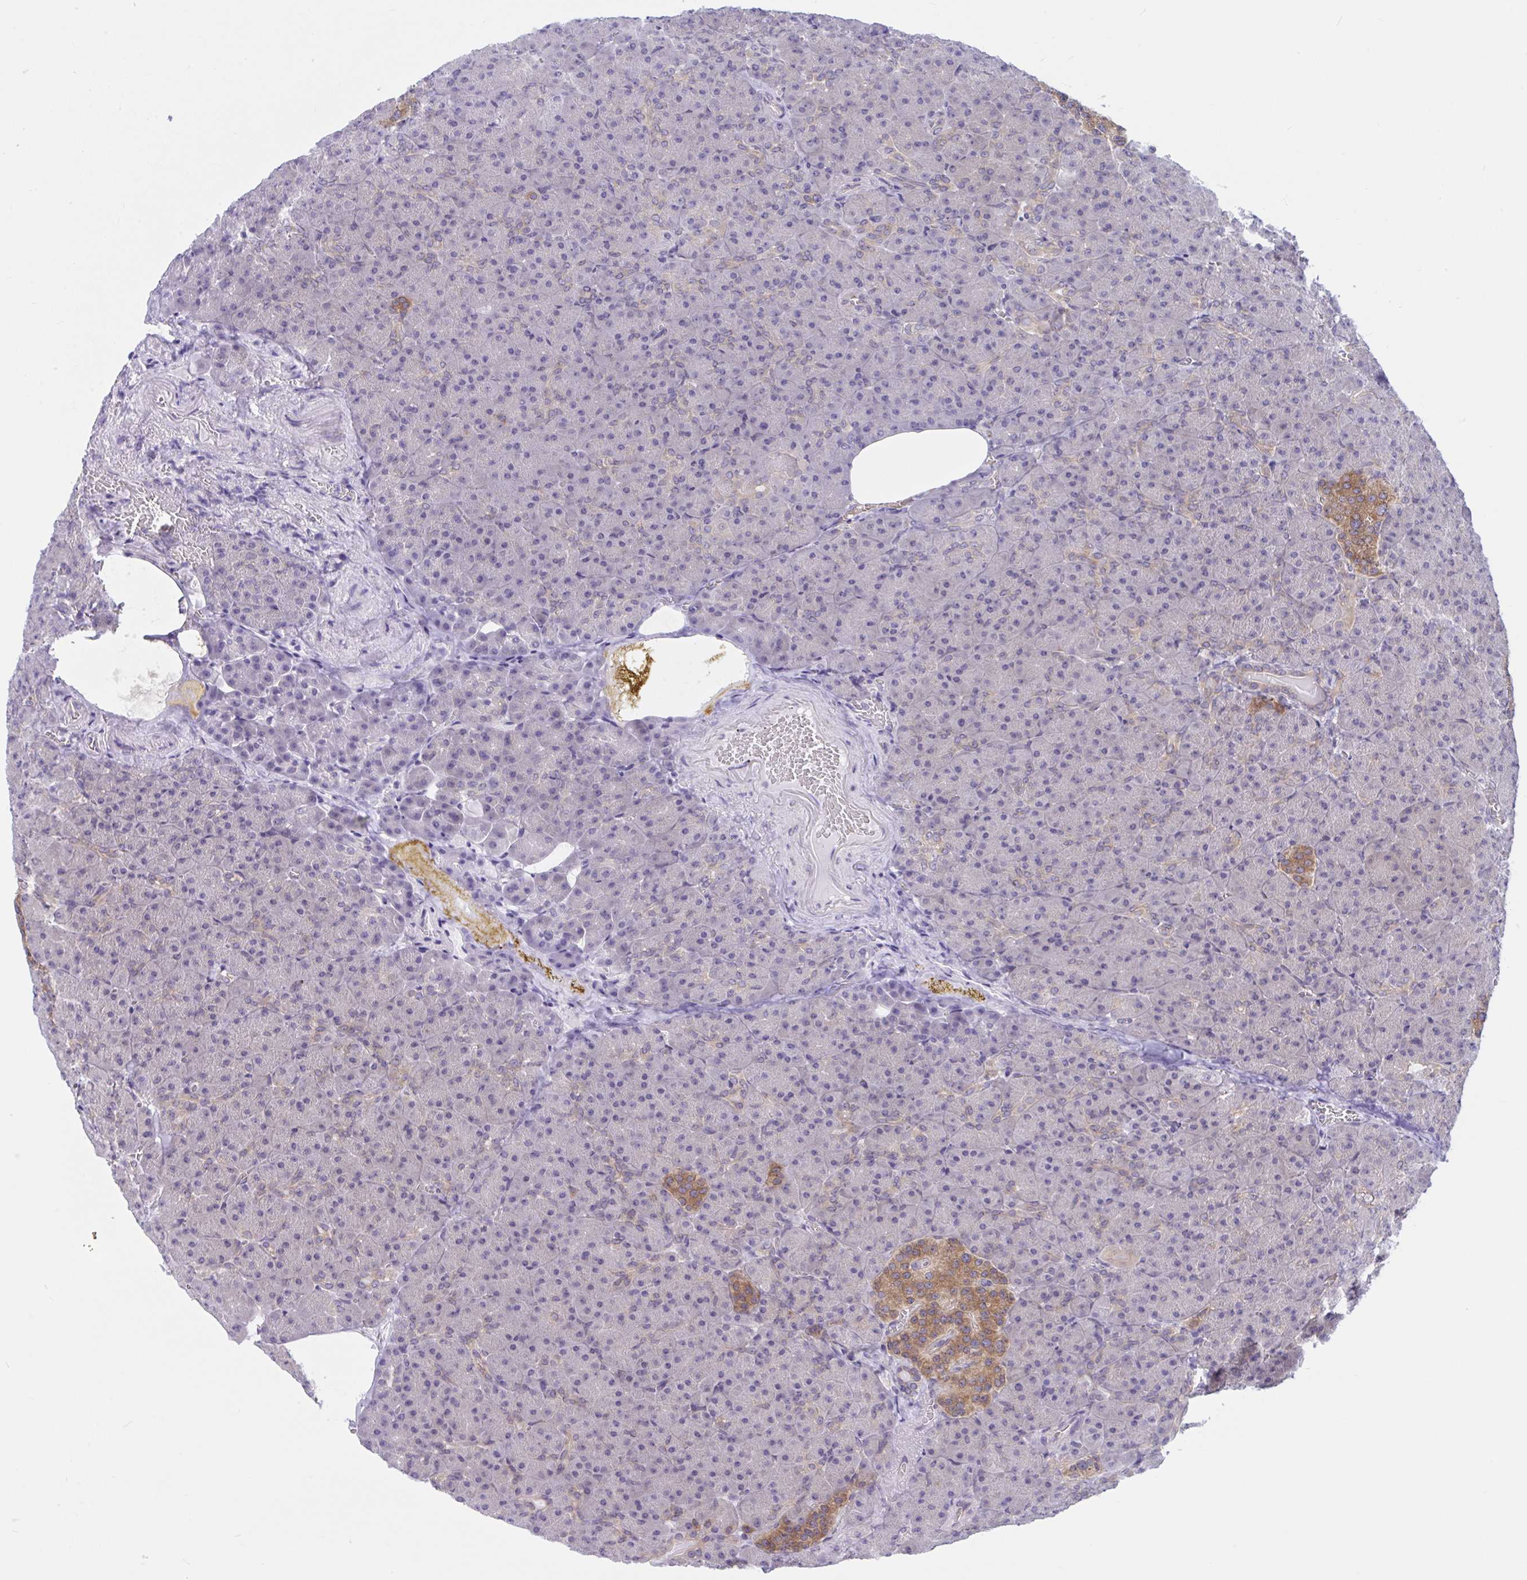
{"staining": {"intensity": "weak", "quantity": "<25%", "location": "cytoplasmic/membranous"}, "tissue": "pancreas", "cell_type": "Exocrine glandular cells", "image_type": "normal", "snomed": [{"axis": "morphology", "description": "Normal tissue, NOS"}, {"axis": "topography", "description": "Pancreas"}], "caption": "Immunohistochemistry histopathology image of unremarkable pancreas: pancreas stained with DAB displays no significant protein expression in exocrine glandular cells. (Stains: DAB immunohistochemistry (IHC) with hematoxylin counter stain, Microscopy: brightfield microscopy at high magnification).", "gene": "CAMLG", "patient": {"sex": "female", "age": 74}}